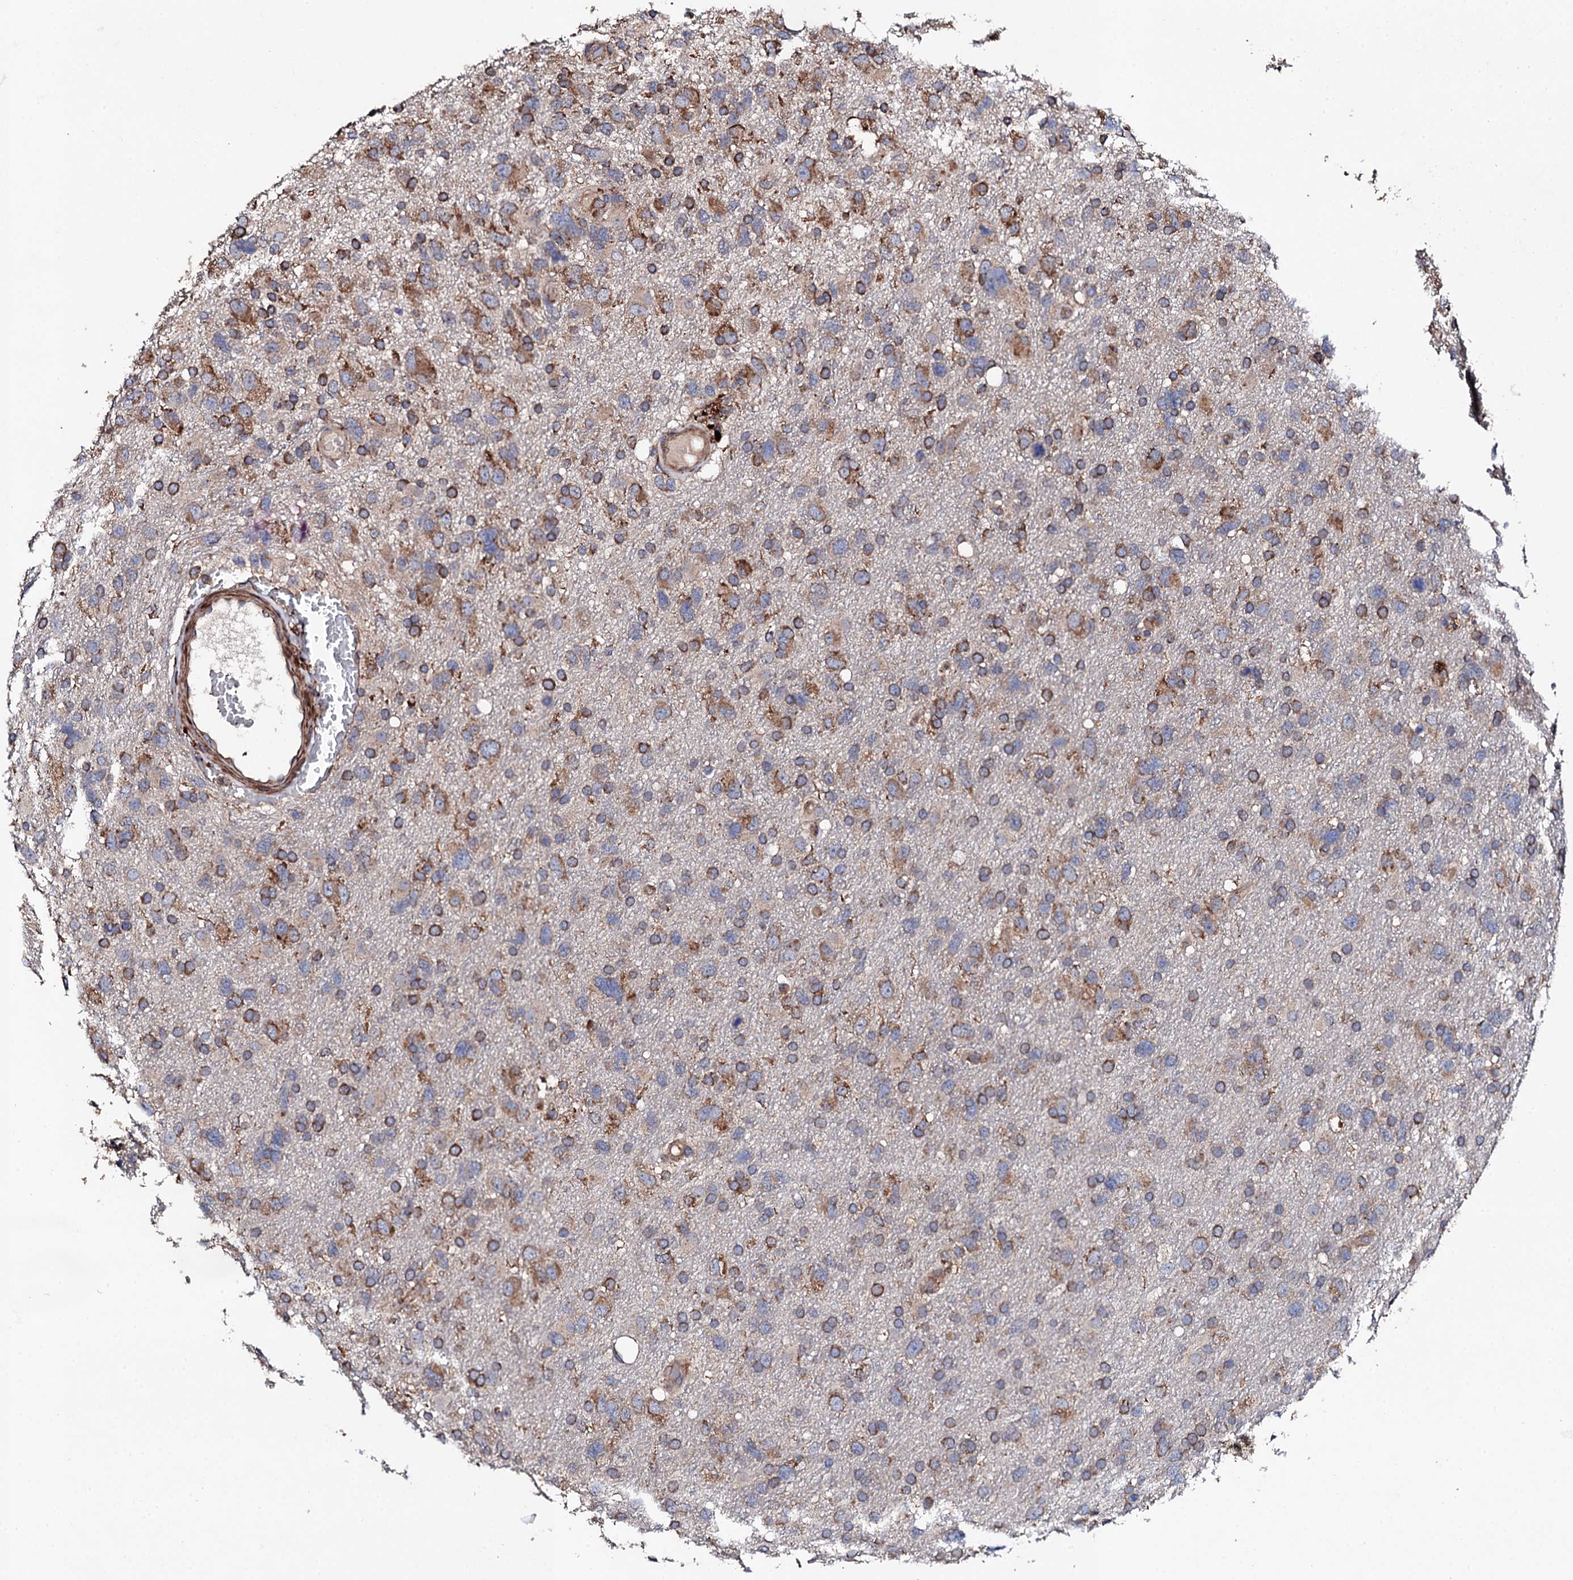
{"staining": {"intensity": "strong", "quantity": ">75%", "location": "cytoplasmic/membranous"}, "tissue": "glioma", "cell_type": "Tumor cells", "image_type": "cancer", "snomed": [{"axis": "morphology", "description": "Glioma, malignant, High grade"}, {"axis": "topography", "description": "Brain"}], "caption": "Strong cytoplasmic/membranous protein positivity is identified in about >75% of tumor cells in malignant glioma (high-grade).", "gene": "LIPT2", "patient": {"sex": "male", "age": 61}}